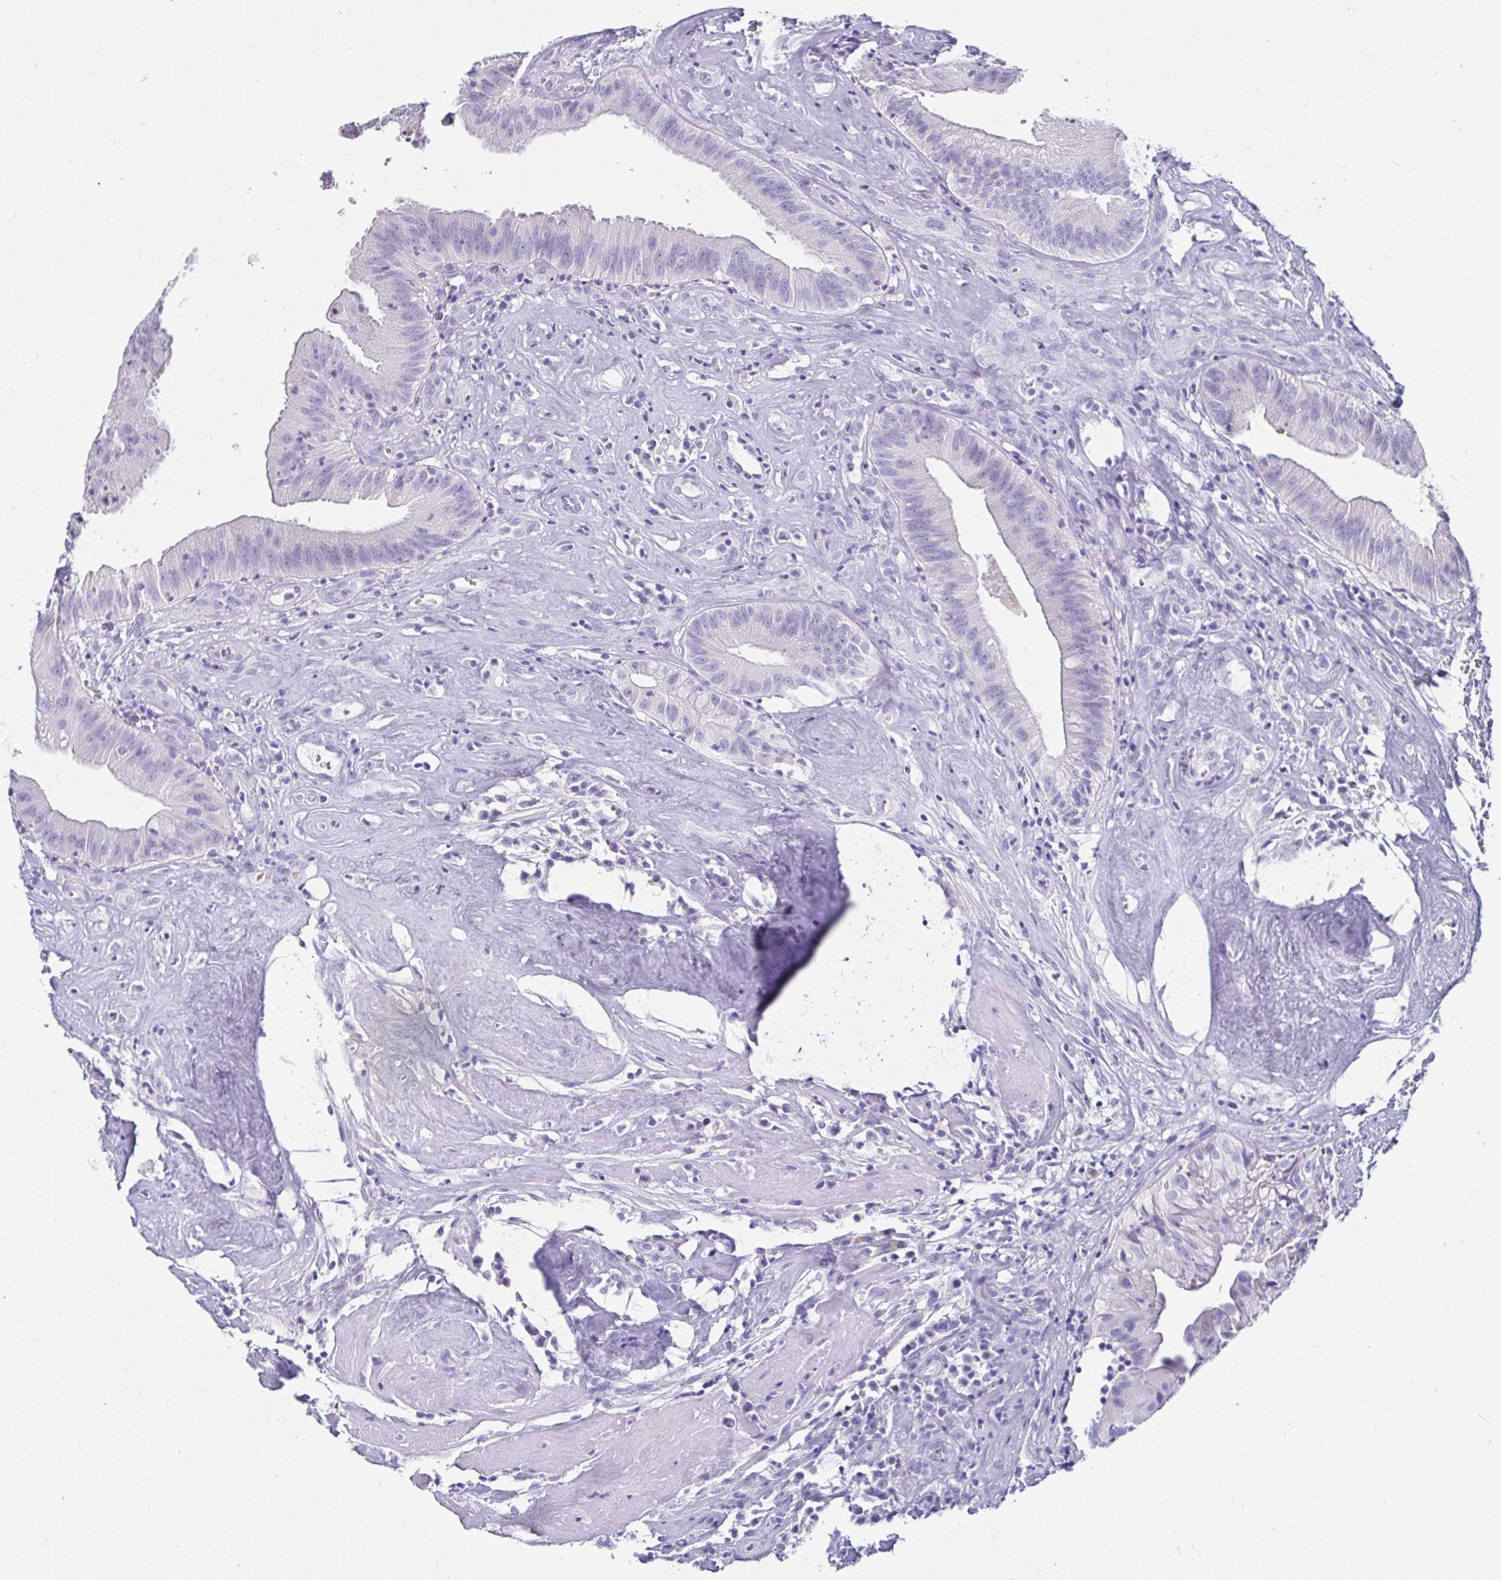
{"staining": {"intensity": "negative", "quantity": "none", "location": "none"}, "tissue": "head and neck cancer", "cell_type": "Tumor cells", "image_type": "cancer", "snomed": [{"axis": "morphology", "description": "Adenocarcinoma, NOS"}, {"axis": "topography", "description": "Head-Neck"}], "caption": "Immunohistochemical staining of human head and neck cancer demonstrates no significant positivity in tumor cells.", "gene": "ZPBP2", "patient": {"sex": "male", "age": 44}}